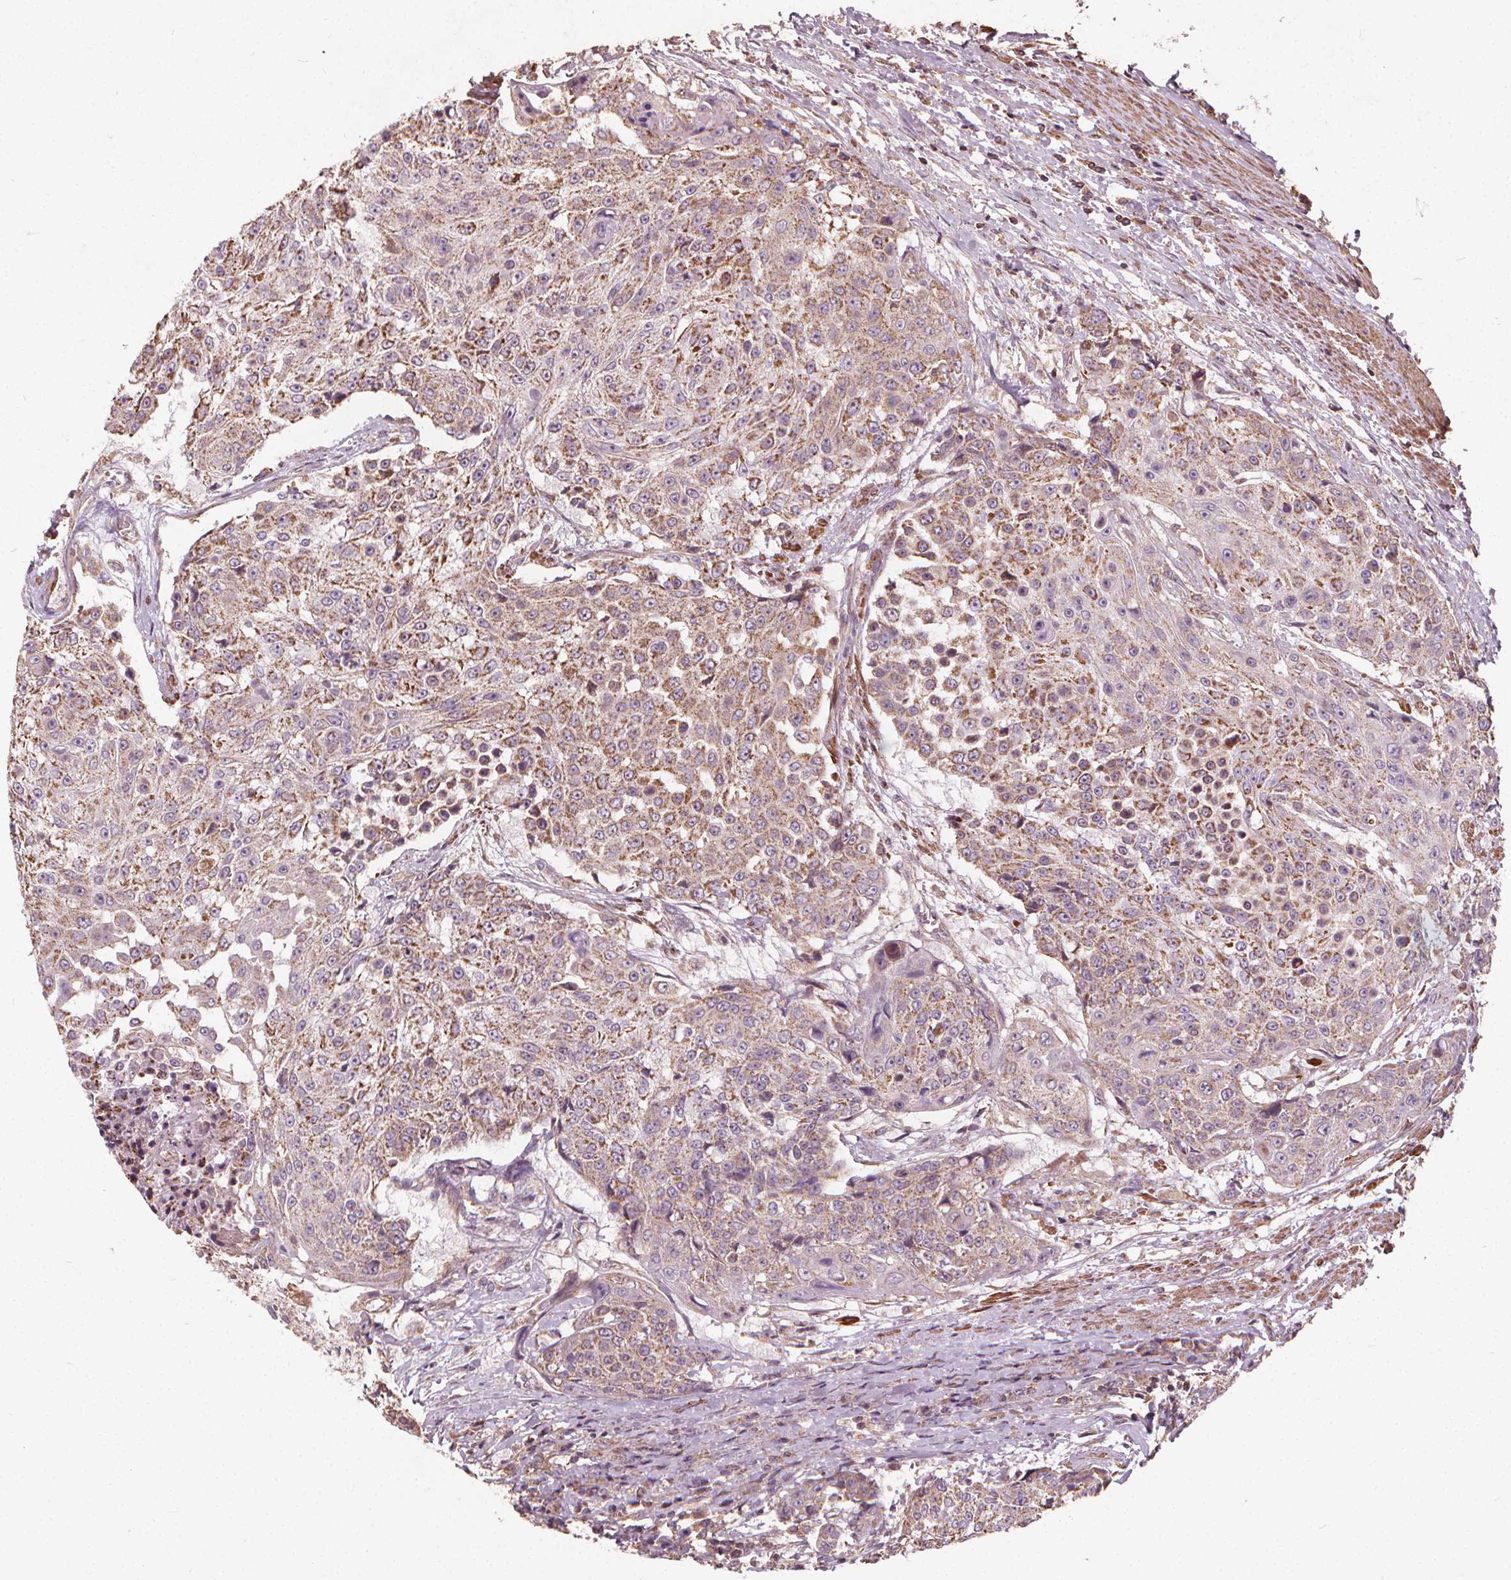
{"staining": {"intensity": "moderate", "quantity": ">75%", "location": "cytoplasmic/membranous"}, "tissue": "urothelial cancer", "cell_type": "Tumor cells", "image_type": "cancer", "snomed": [{"axis": "morphology", "description": "Urothelial carcinoma, High grade"}, {"axis": "topography", "description": "Urinary bladder"}], "caption": "High-grade urothelial carcinoma stained for a protein (brown) exhibits moderate cytoplasmic/membranous positive positivity in approximately >75% of tumor cells.", "gene": "ORAI2", "patient": {"sex": "female", "age": 63}}